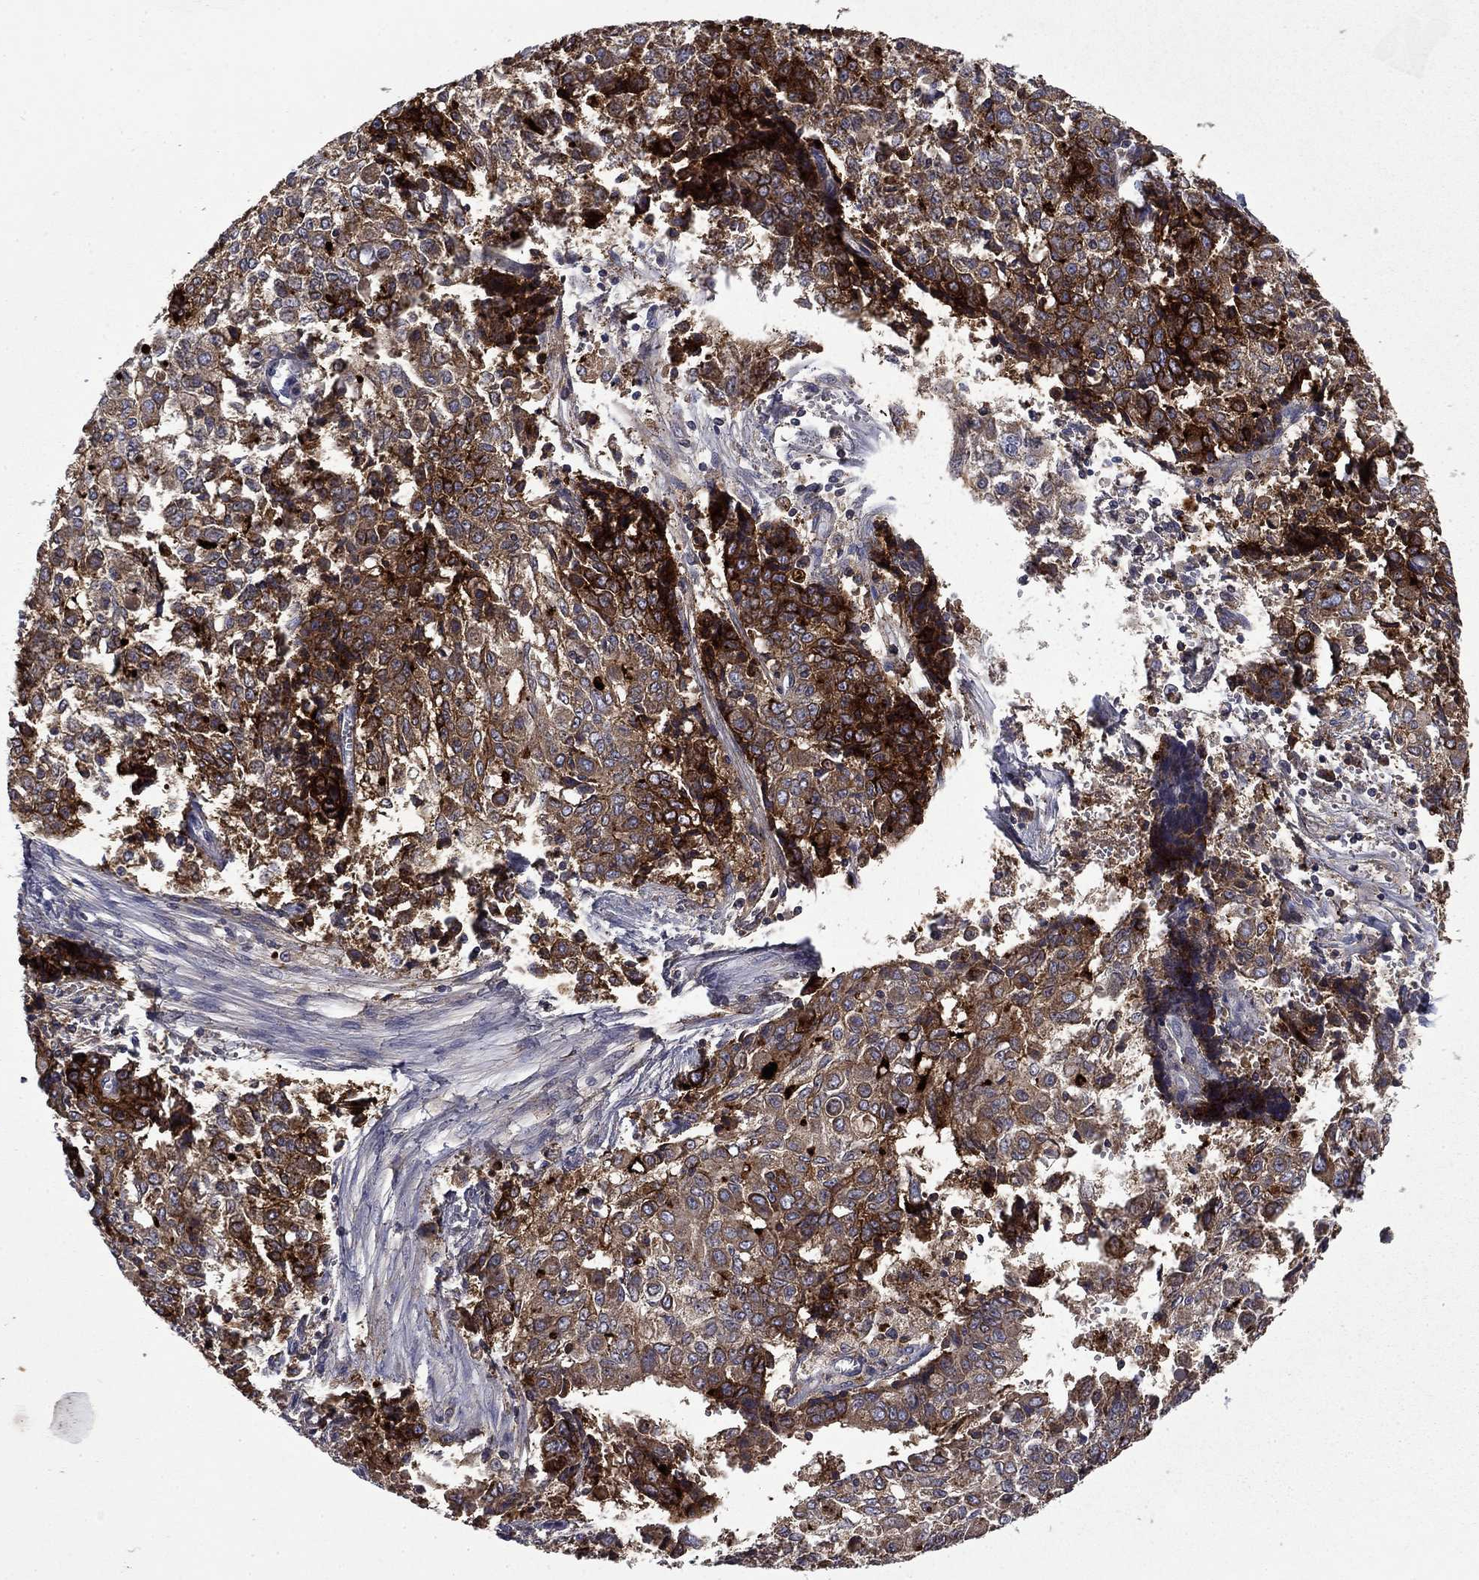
{"staining": {"intensity": "strong", "quantity": "25%-75%", "location": "cytoplasmic/membranous"}, "tissue": "ovarian cancer", "cell_type": "Tumor cells", "image_type": "cancer", "snomed": [{"axis": "morphology", "description": "Carcinoma, endometroid"}, {"axis": "topography", "description": "Ovary"}], "caption": "This is a photomicrograph of immunohistochemistry (IHC) staining of endometroid carcinoma (ovarian), which shows strong positivity in the cytoplasmic/membranous of tumor cells.", "gene": "CEACAM7", "patient": {"sex": "female", "age": 42}}